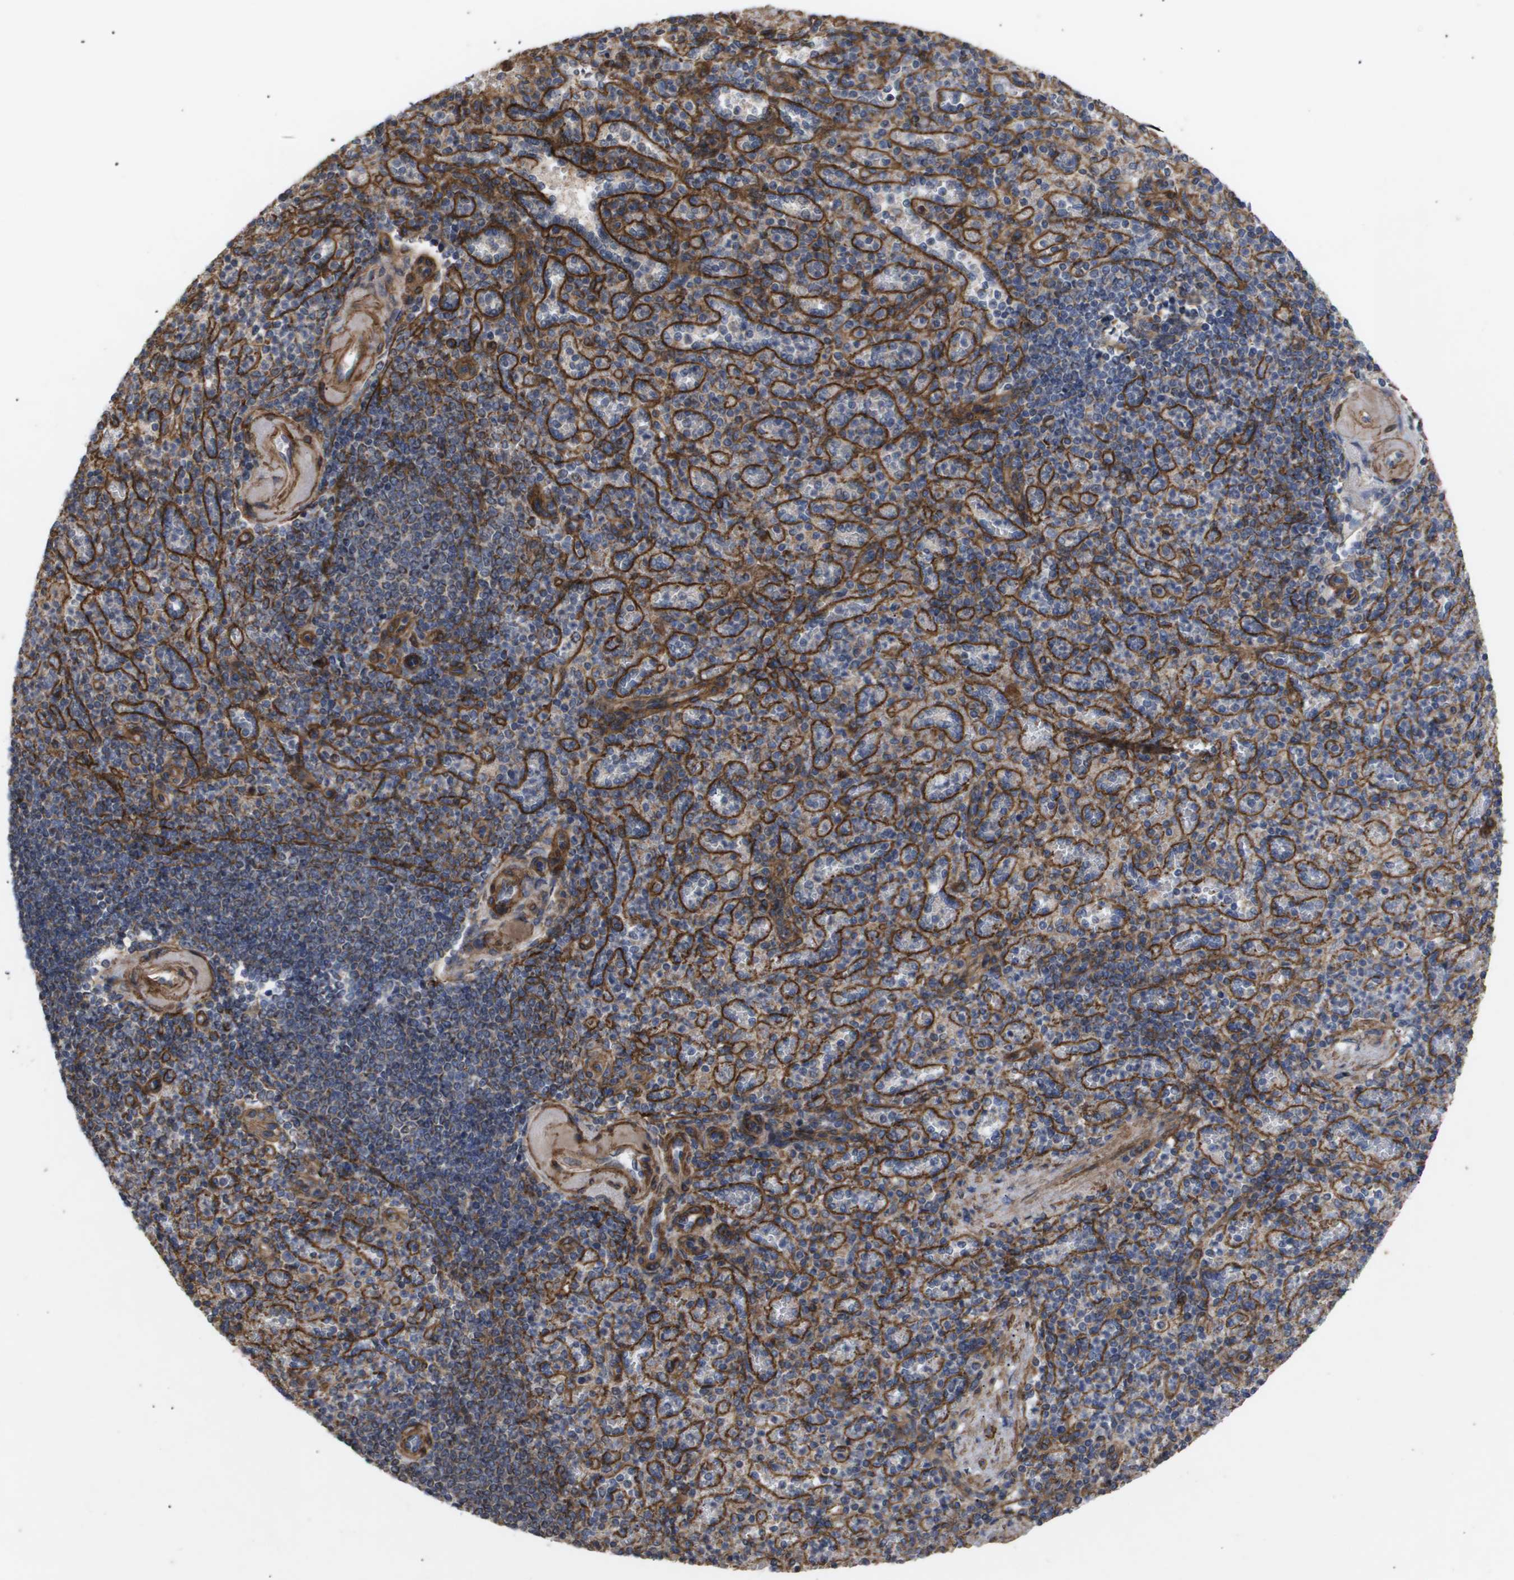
{"staining": {"intensity": "moderate", "quantity": "<25%", "location": "cytoplasmic/membranous"}, "tissue": "spleen", "cell_type": "Cells in red pulp", "image_type": "normal", "snomed": [{"axis": "morphology", "description": "Normal tissue, NOS"}, {"axis": "topography", "description": "Spleen"}], "caption": "This is a micrograph of IHC staining of benign spleen, which shows moderate staining in the cytoplasmic/membranous of cells in red pulp.", "gene": "TNS1", "patient": {"sex": "female", "age": 74}}